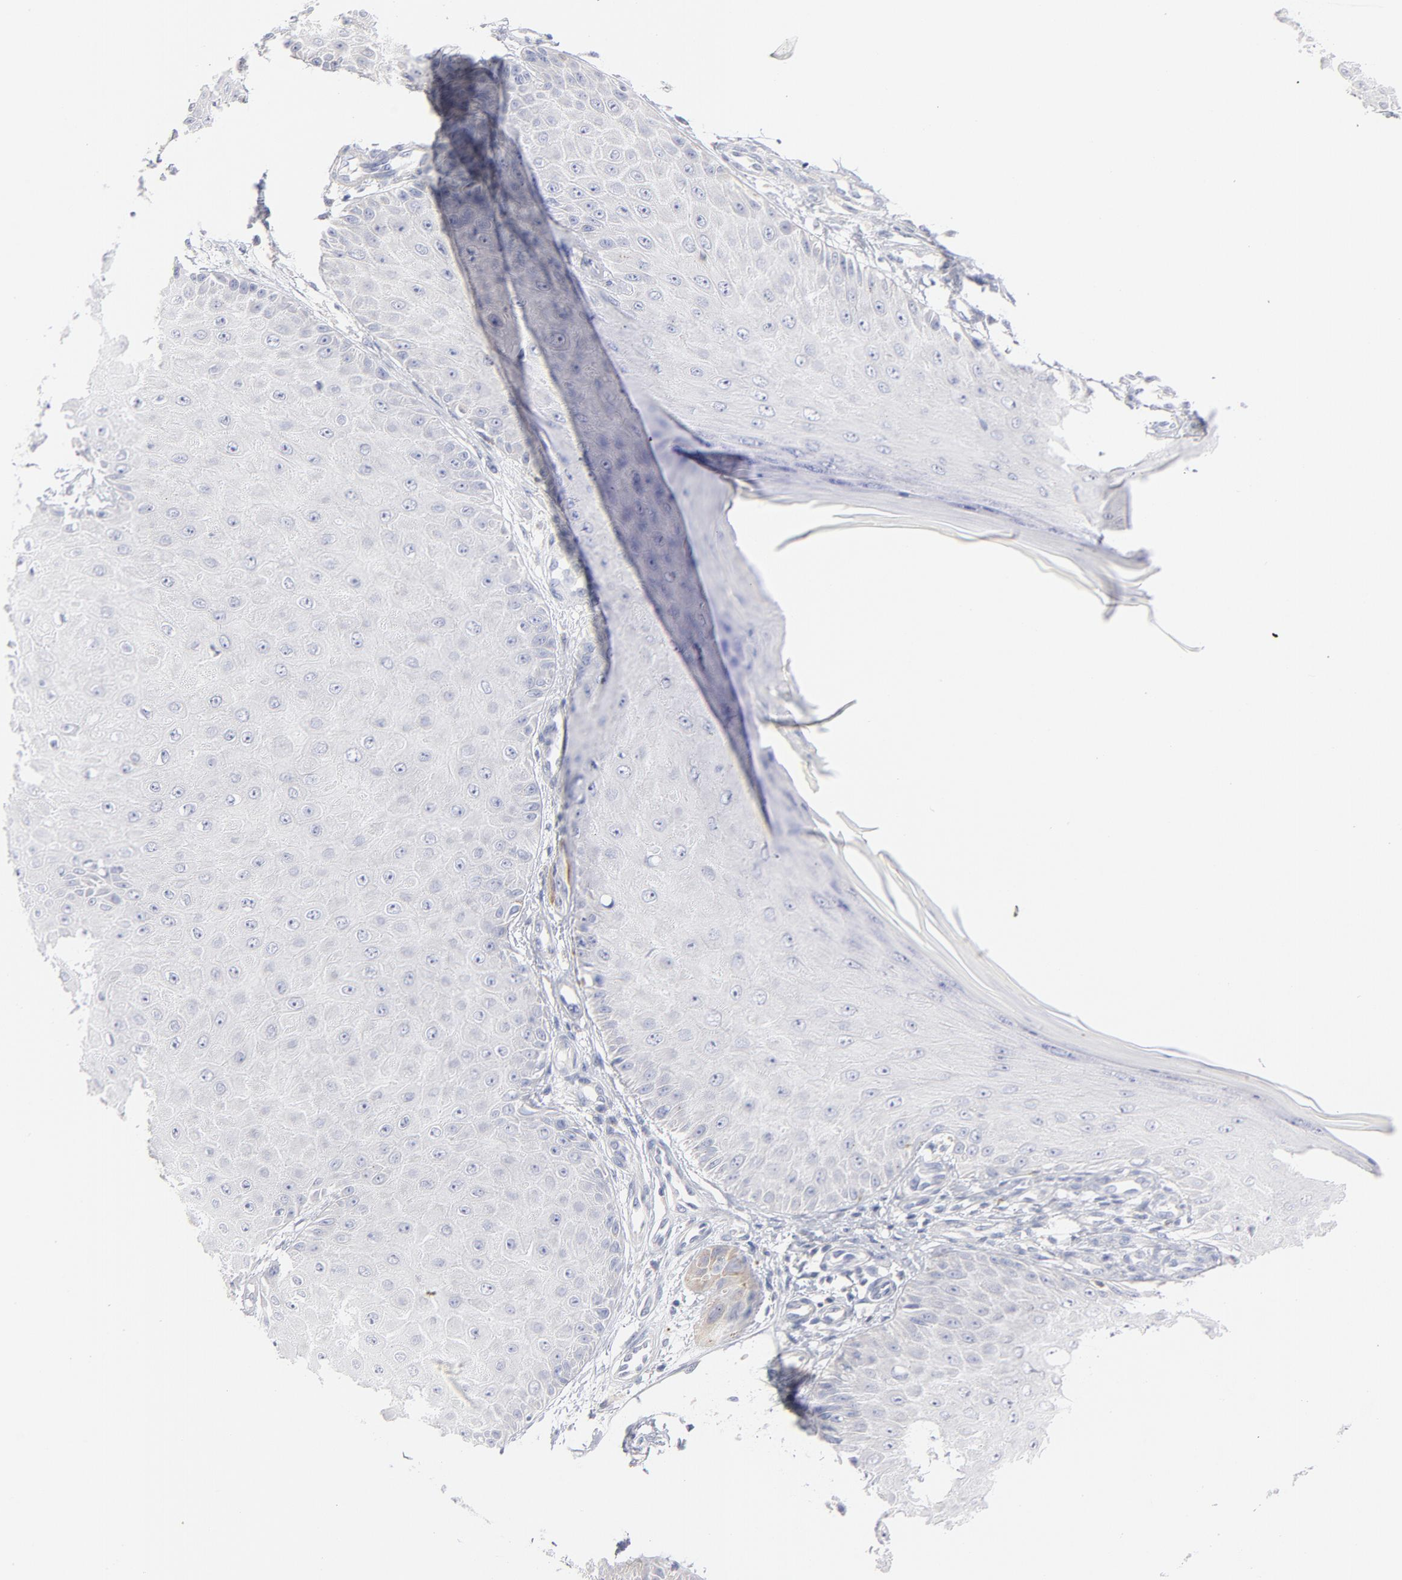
{"staining": {"intensity": "negative", "quantity": "none", "location": "none"}, "tissue": "skin cancer", "cell_type": "Tumor cells", "image_type": "cancer", "snomed": [{"axis": "morphology", "description": "Squamous cell carcinoma, NOS"}, {"axis": "topography", "description": "Skin"}], "caption": "Tumor cells are negative for protein expression in human skin cancer. Nuclei are stained in blue.", "gene": "MID1", "patient": {"sex": "female", "age": 40}}